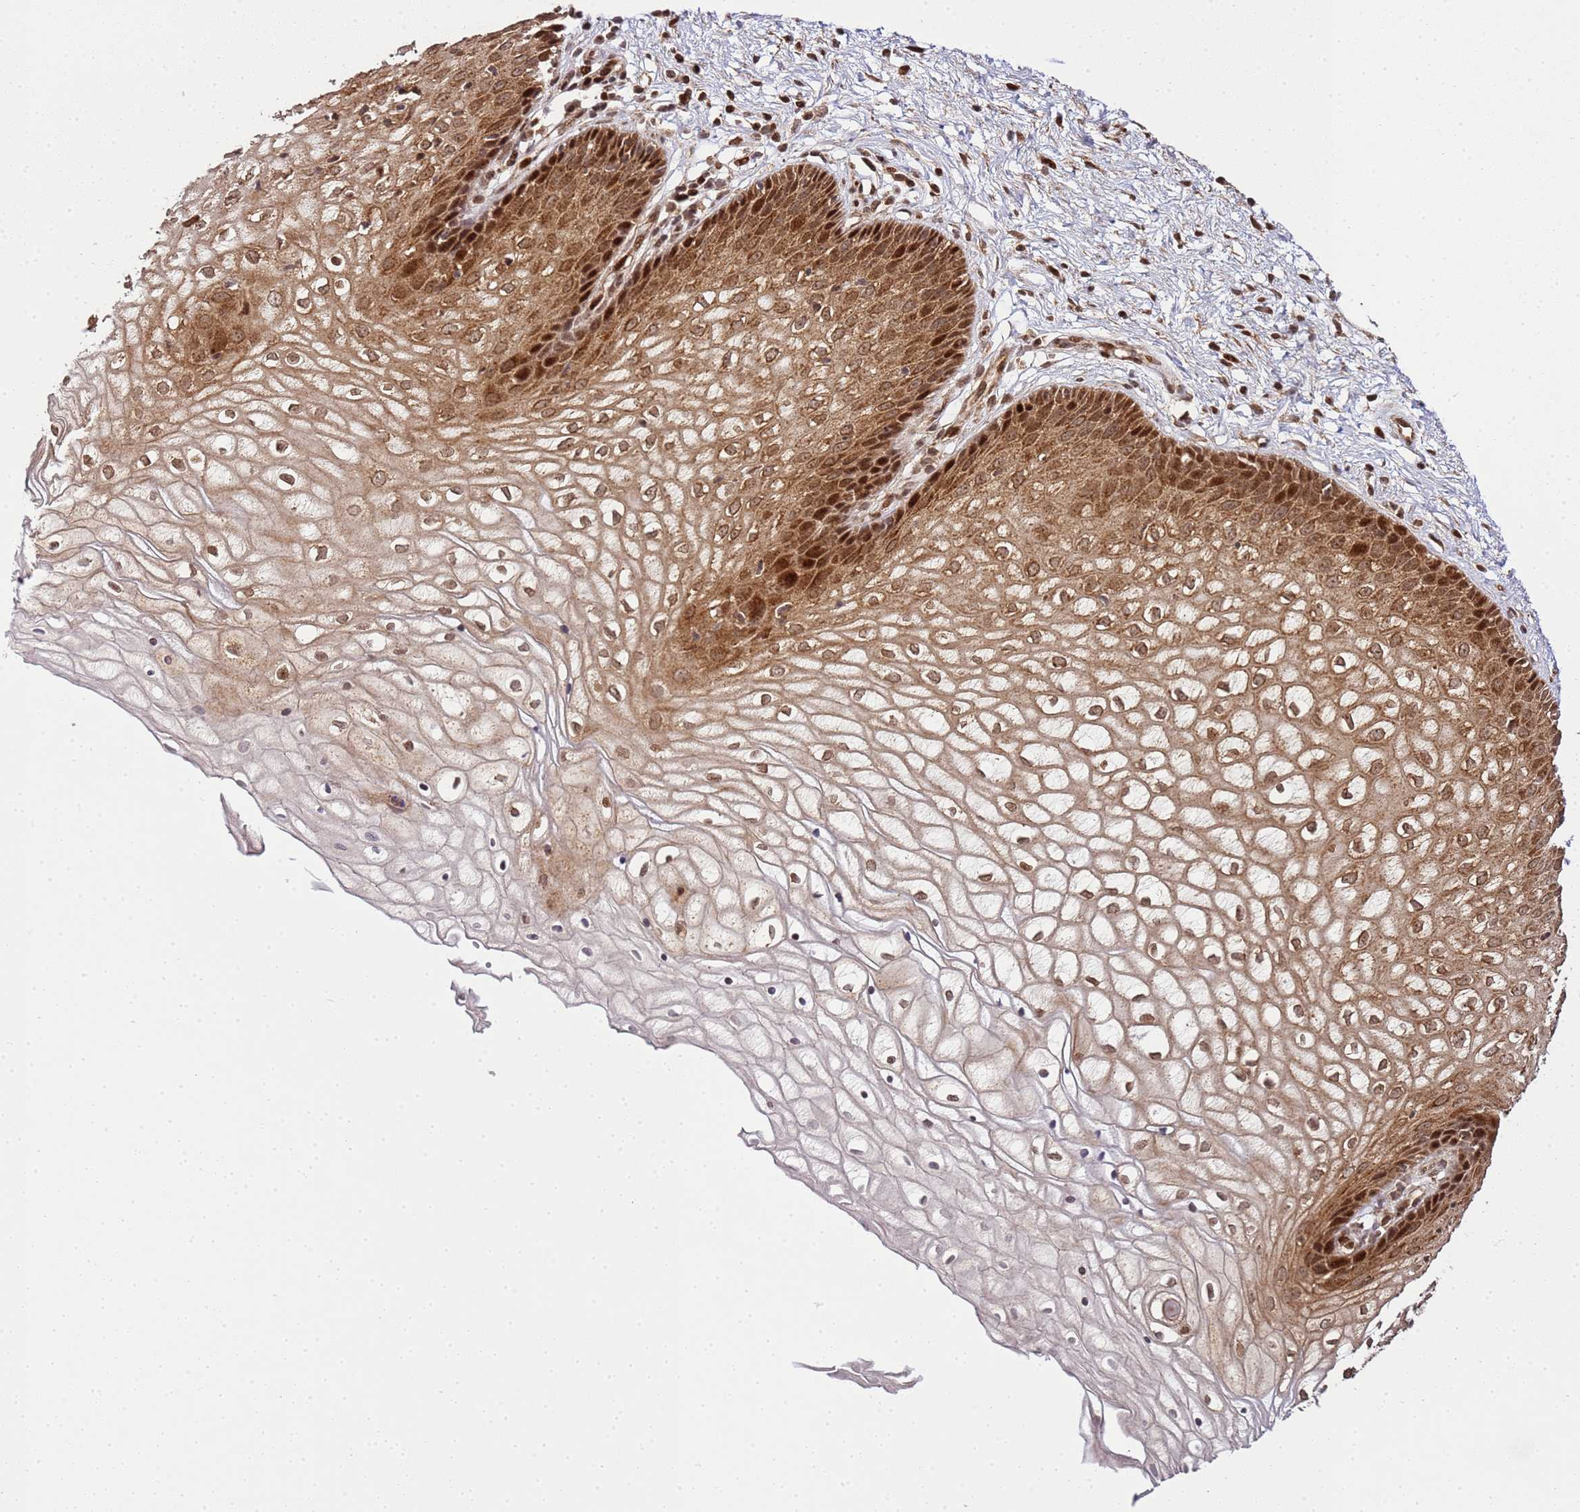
{"staining": {"intensity": "strong", "quantity": "25%-75%", "location": "cytoplasmic/membranous,nuclear"}, "tissue": "vagina", "cell_type": "Squamous epithelial cells", "image_type": "normal", "snomed": [{"axis": "morphology", "description": "Normal tissue, NOS"}, {"axis": "topography", "description": "Vagina"}], "caption": "A brown stain shows strong cytoplasmic/membranous,nuclear expression of a protein in squamous epithelial cells of normal vagina.", "gene": "PEX14", "patient": {"sex": "female", "age": 34}}